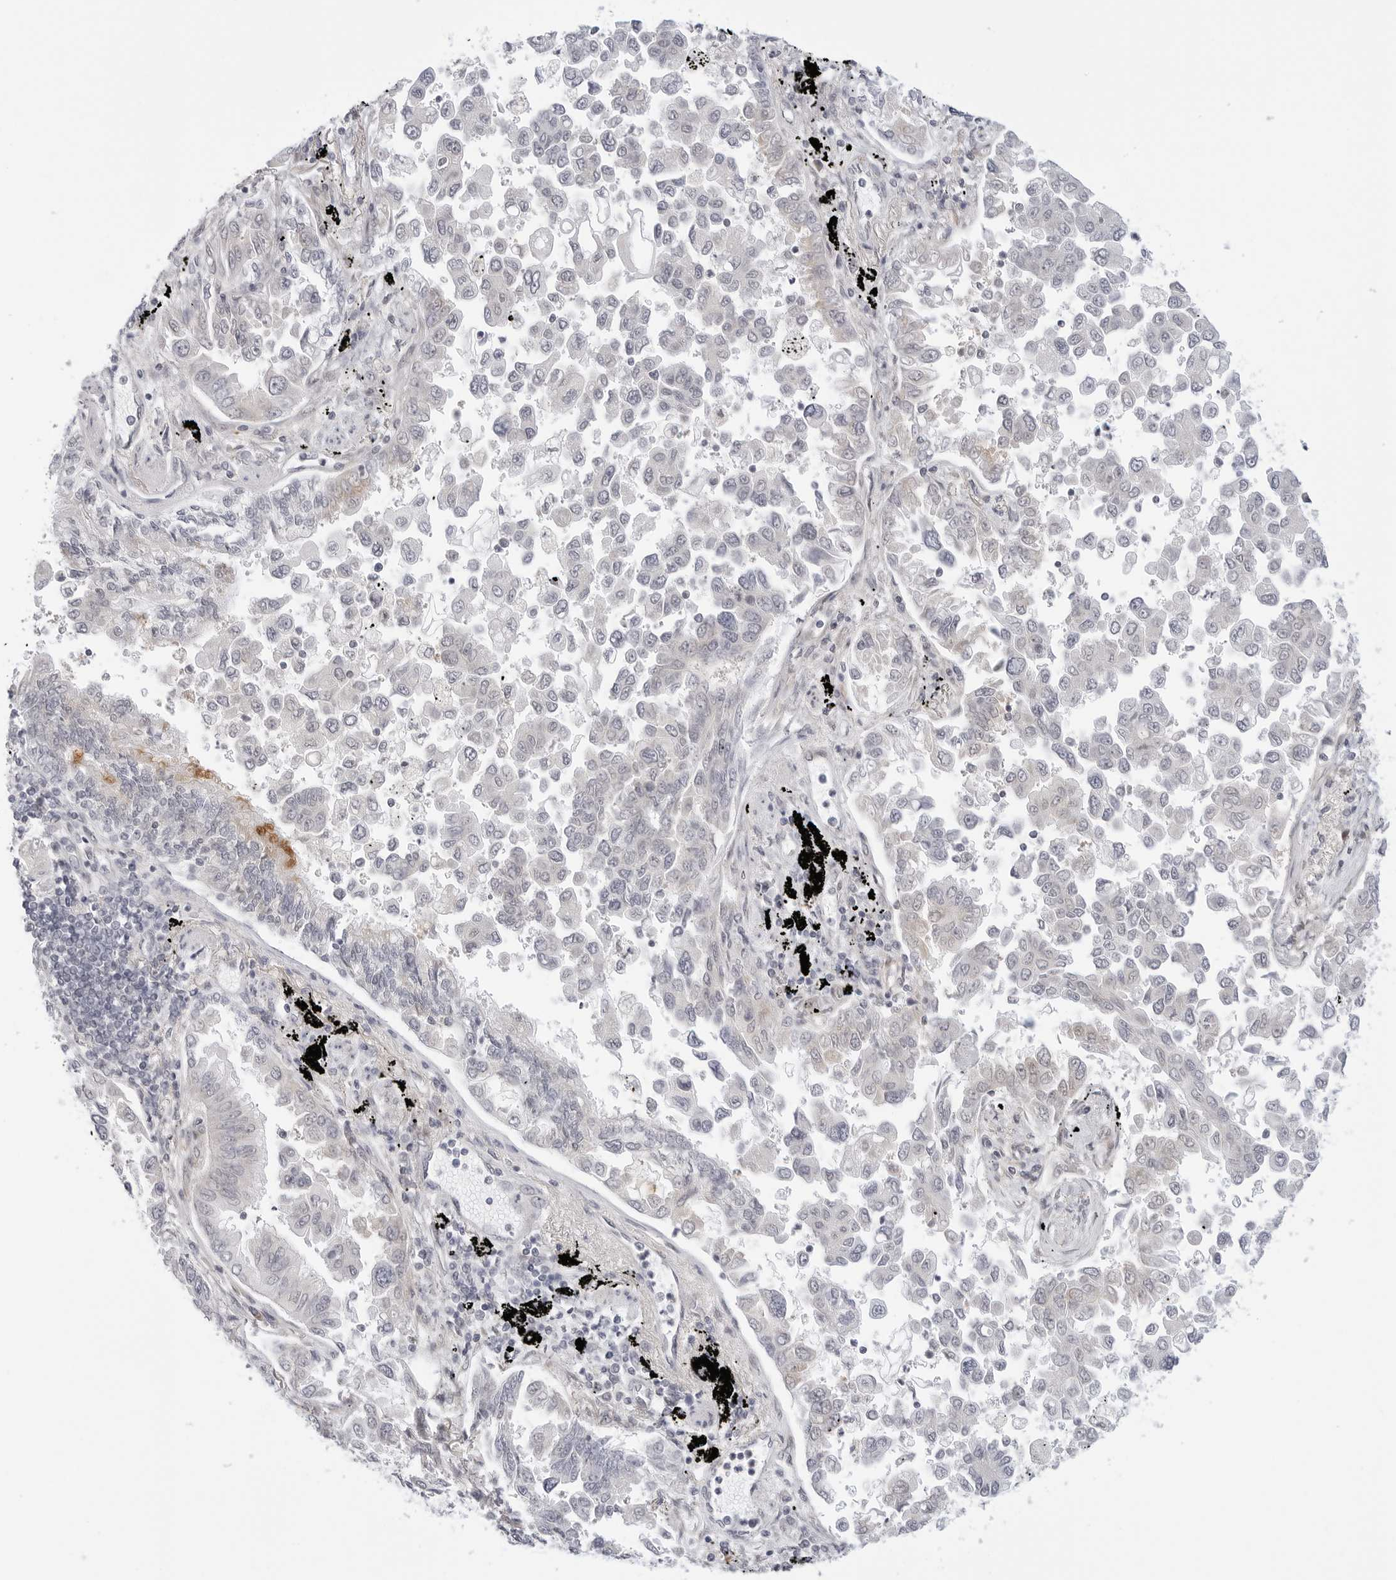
{"staining": {"intensity": "negative", "quantity": "none", "location": "none"}, "tissue": "lung cancer", "cell_type": "Tumor cells", "image_type": "cancer", "snomed": [{"axis": "morphology", "description": "Adenocarcinoma, NOS"}, {"axis": "topography", "description": "Lung"}], "caption": "Immunohistochemical staining of human adenocarcinoma (lung) exhibits no significant positivity in tumor cells.", "gene": "TCP1", "patient": {"sex": "female", "age": 67}}